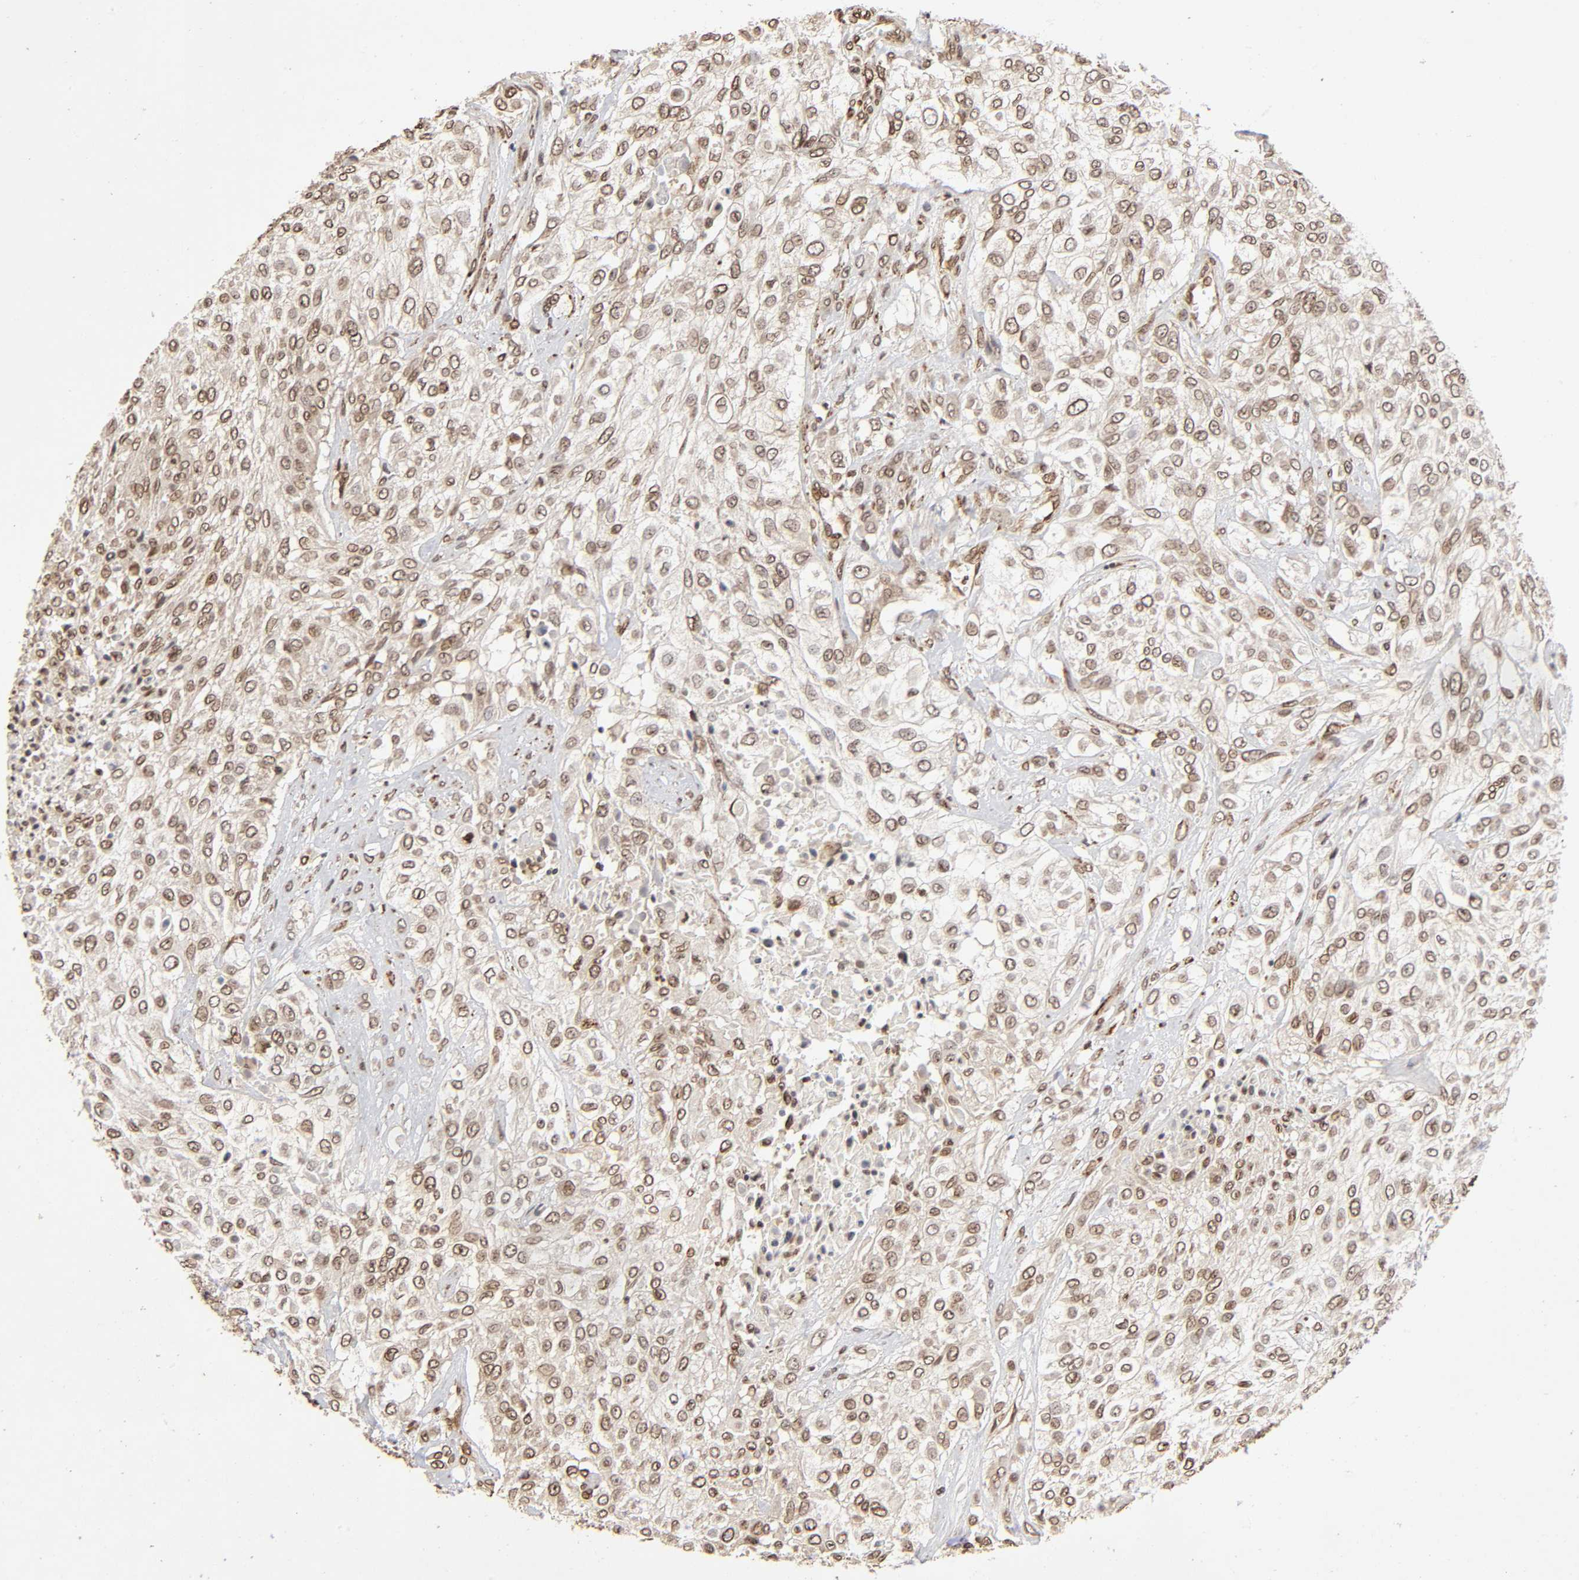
{"staining": {"intensity": "moderate", "quantity": ">75%", "location": "cytoplasmic/membranous,nuclear"}, "tissue": "urothelial cancer", "cell_type": "Tumor cells", "image_type": "cancer", "snomed": [{"axis": "morphology", "description": "Urothelial carcinoma, High grade"}, {"axis": "topography", "description": "Urinary bladder"}], "caption": "Immunohistochemistry of human urothelial cancer exhibits medium levels of moderate cytoplasmic/membranous and nuclear staining in about >75% of tumor cells.", "gene": "MLLT6", "patient": {"sex": "male", "age": 57}}